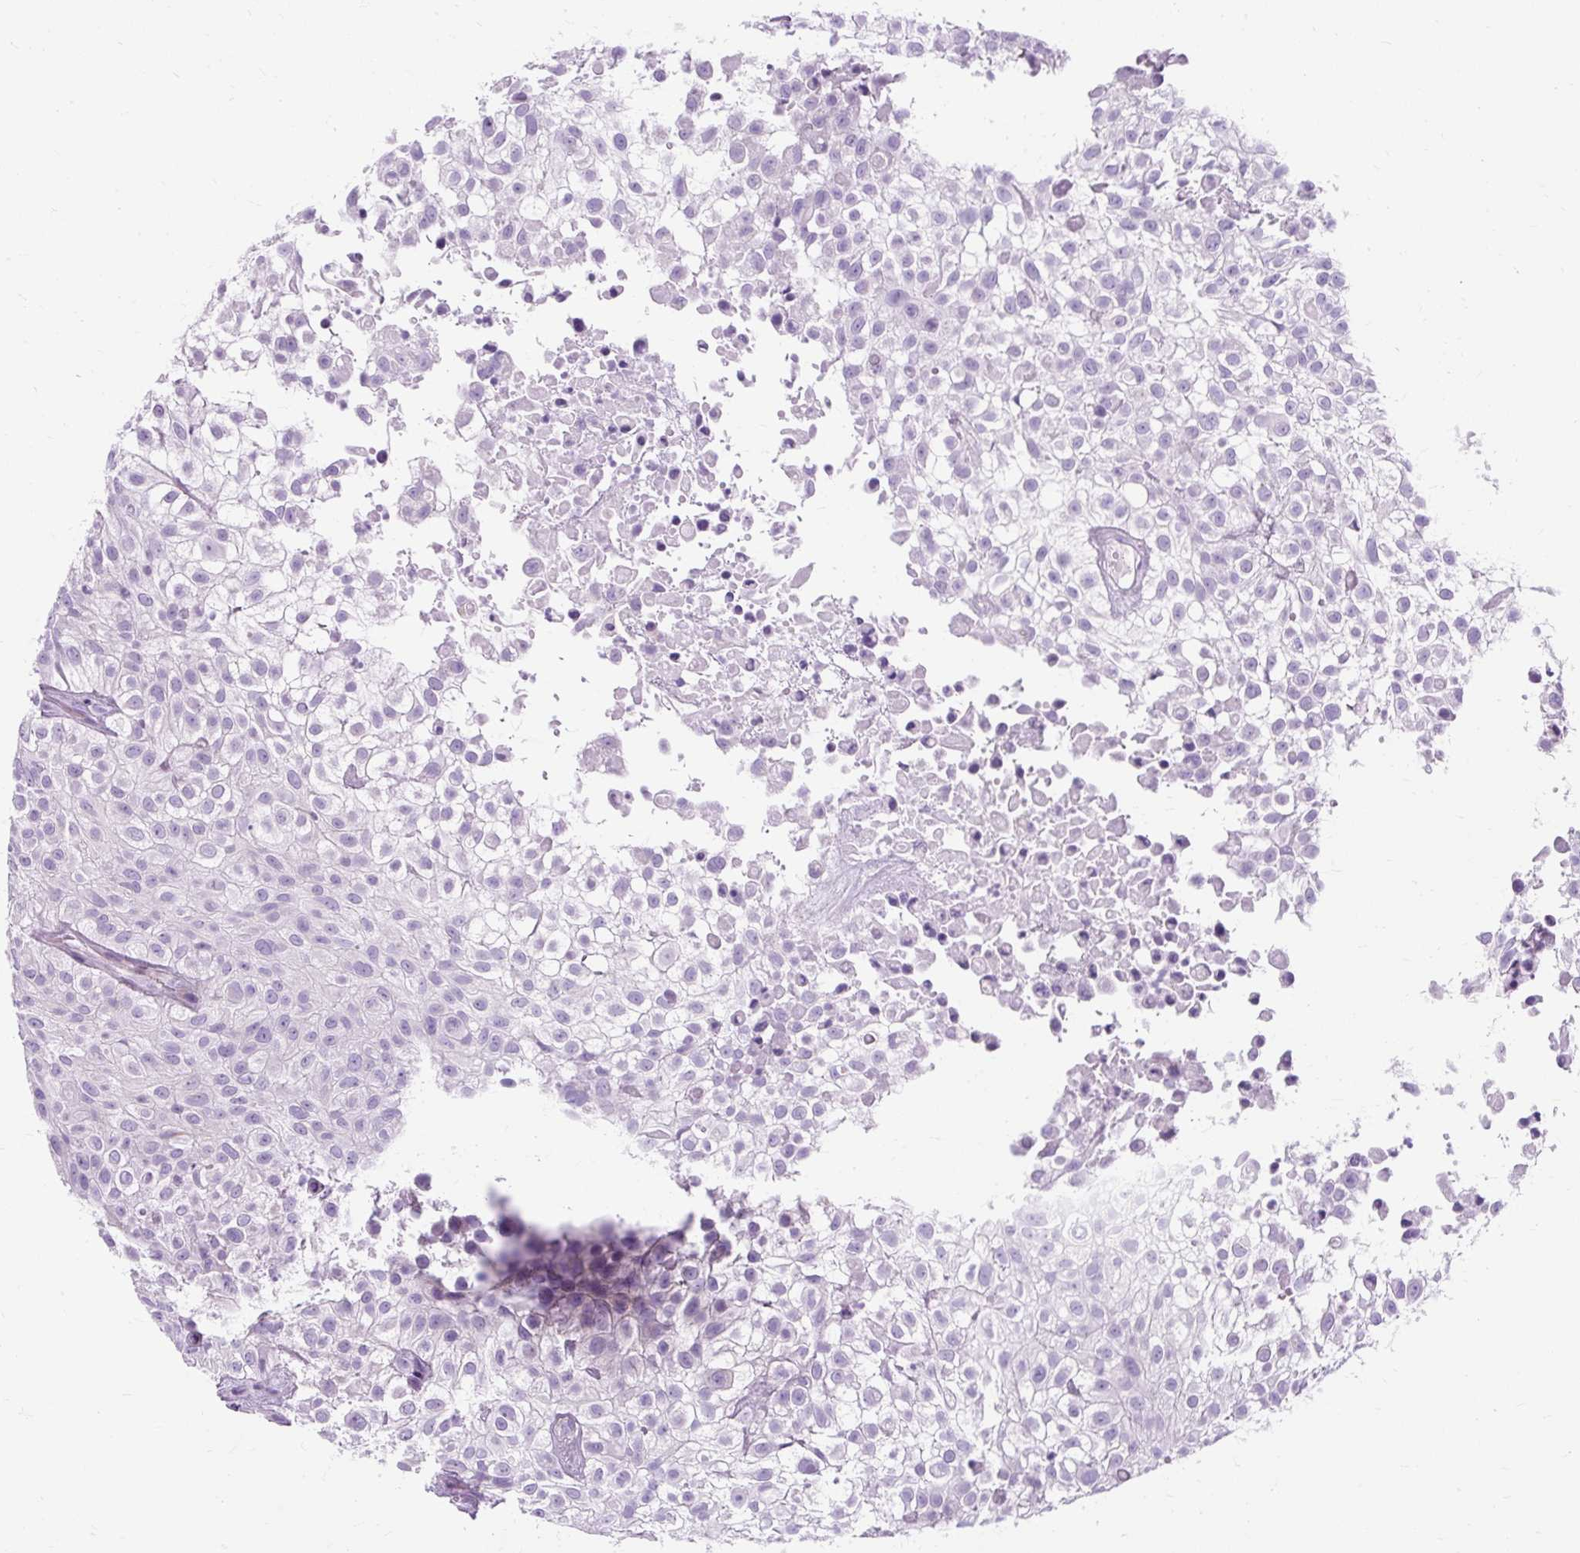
{"staining": {"intensity": "negative", "quantity": "none", "location": "none"}, "tissue": "urothelial cancer", "cell_type": "Tumor cells", "image_type": "cancer", "snomed": [{"axis": "morphology", "description": "Urothelial carcinoma, High grade"}, {"axis": "topography", "description": "Urinary bladder"}], "caption": "Tumor cells show no significant protein positivity in urothelial cancer. The staining is performed using DAB brown chromogen with nuclei counter-stained in using hematoxylin.", "gene": "TMEM89", "patient": {"sex": "male", "age": 56}}